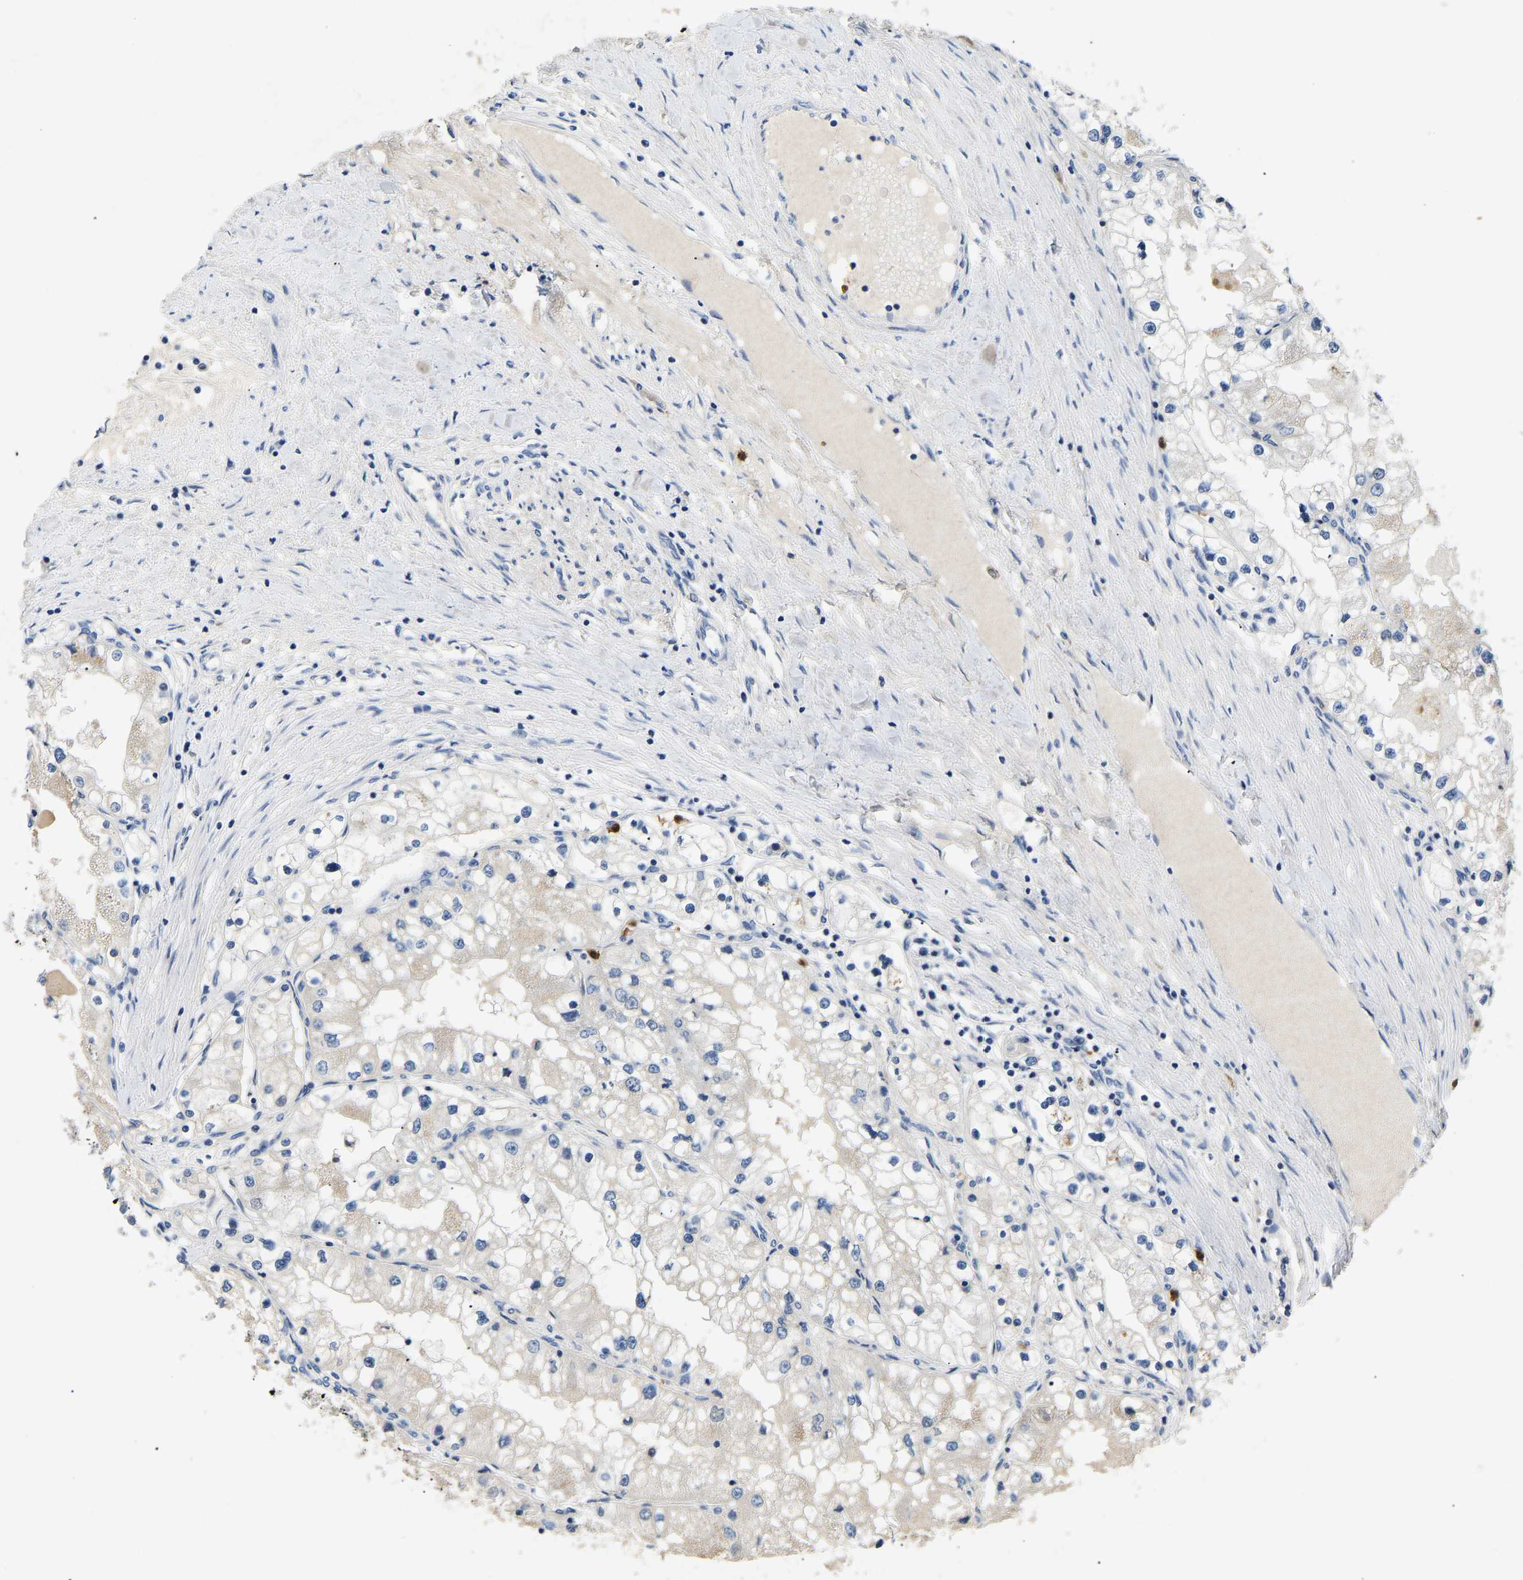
{"staining": {"intensity": "negative", "quantity": "none", "location": "none"}, "tissue": "renal cancer", "cell_type": "Tumor cells", "image_type": "cancer", "snomed": [{"axis": "morphology", "description": "Adenocarcinoma, NOS"}, {"axis": "topography", "description": "Kidney"}], "caption": "IHC of human renal cancer (adenocarcinoma) demonstrates no staining in tumor cells.", "gene": "TOR1B", "patient": {"sex": "male", "age": 68}}